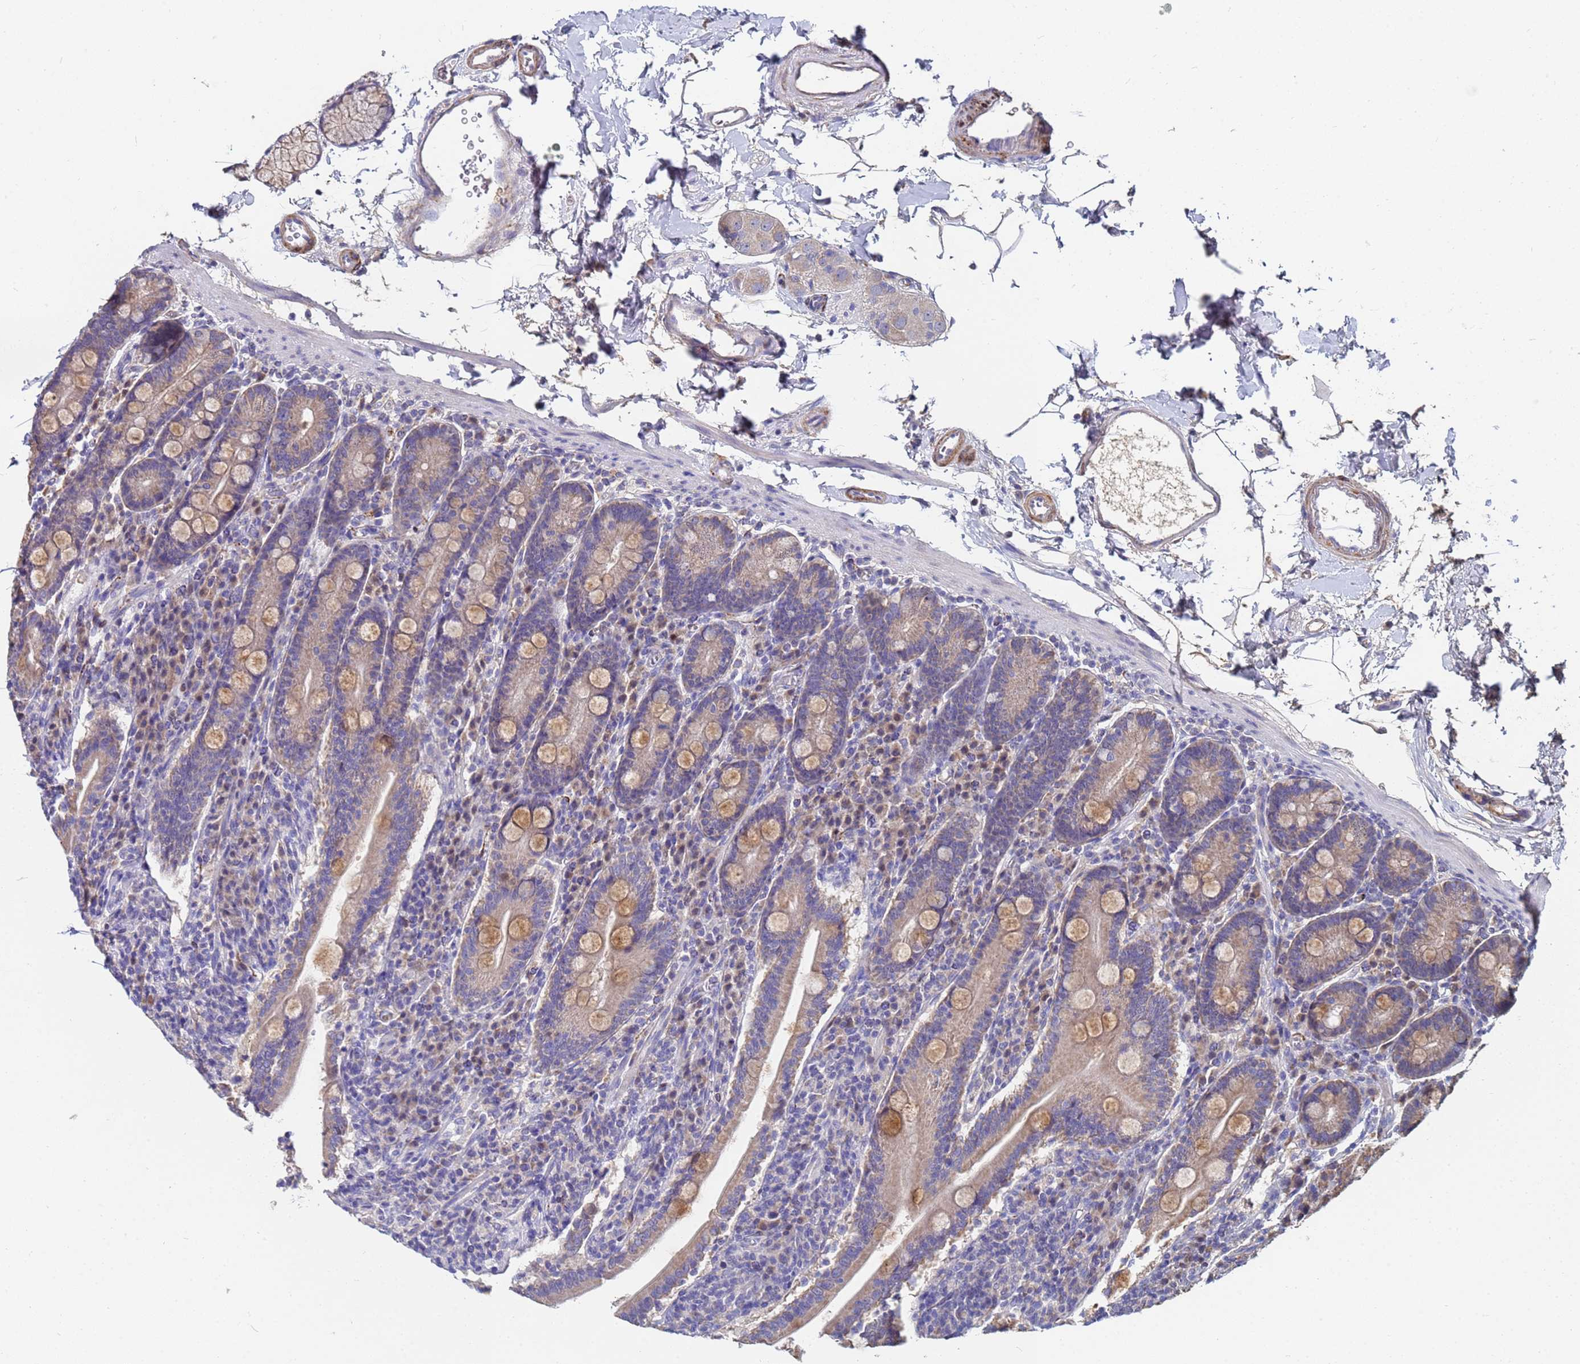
{"staining": {"intensity": "strong", "quantity": "<25%", "location": "cytoplasmic/membranous"}, "tissue": "duodenum", "cell_type": "Glandular cells", "image_type": "normal", "snomed": [{"axis": "morphology", "description": "Normal tissue, NOS"}, {"axis": "topography", "description": "Duodenum"}], "caption": "Immunohistochemistry image of unremarkable duodenum: human duodenum stained using immunohistochemistry displays medium levels of strong protein expression localized specifically in the cytoplasmic/membranous of glandular cells, appearing as a cytoplasmic/membranous brown color.", "gene": "C5orf34", "patient": {"sex": "male", "age": 35}}